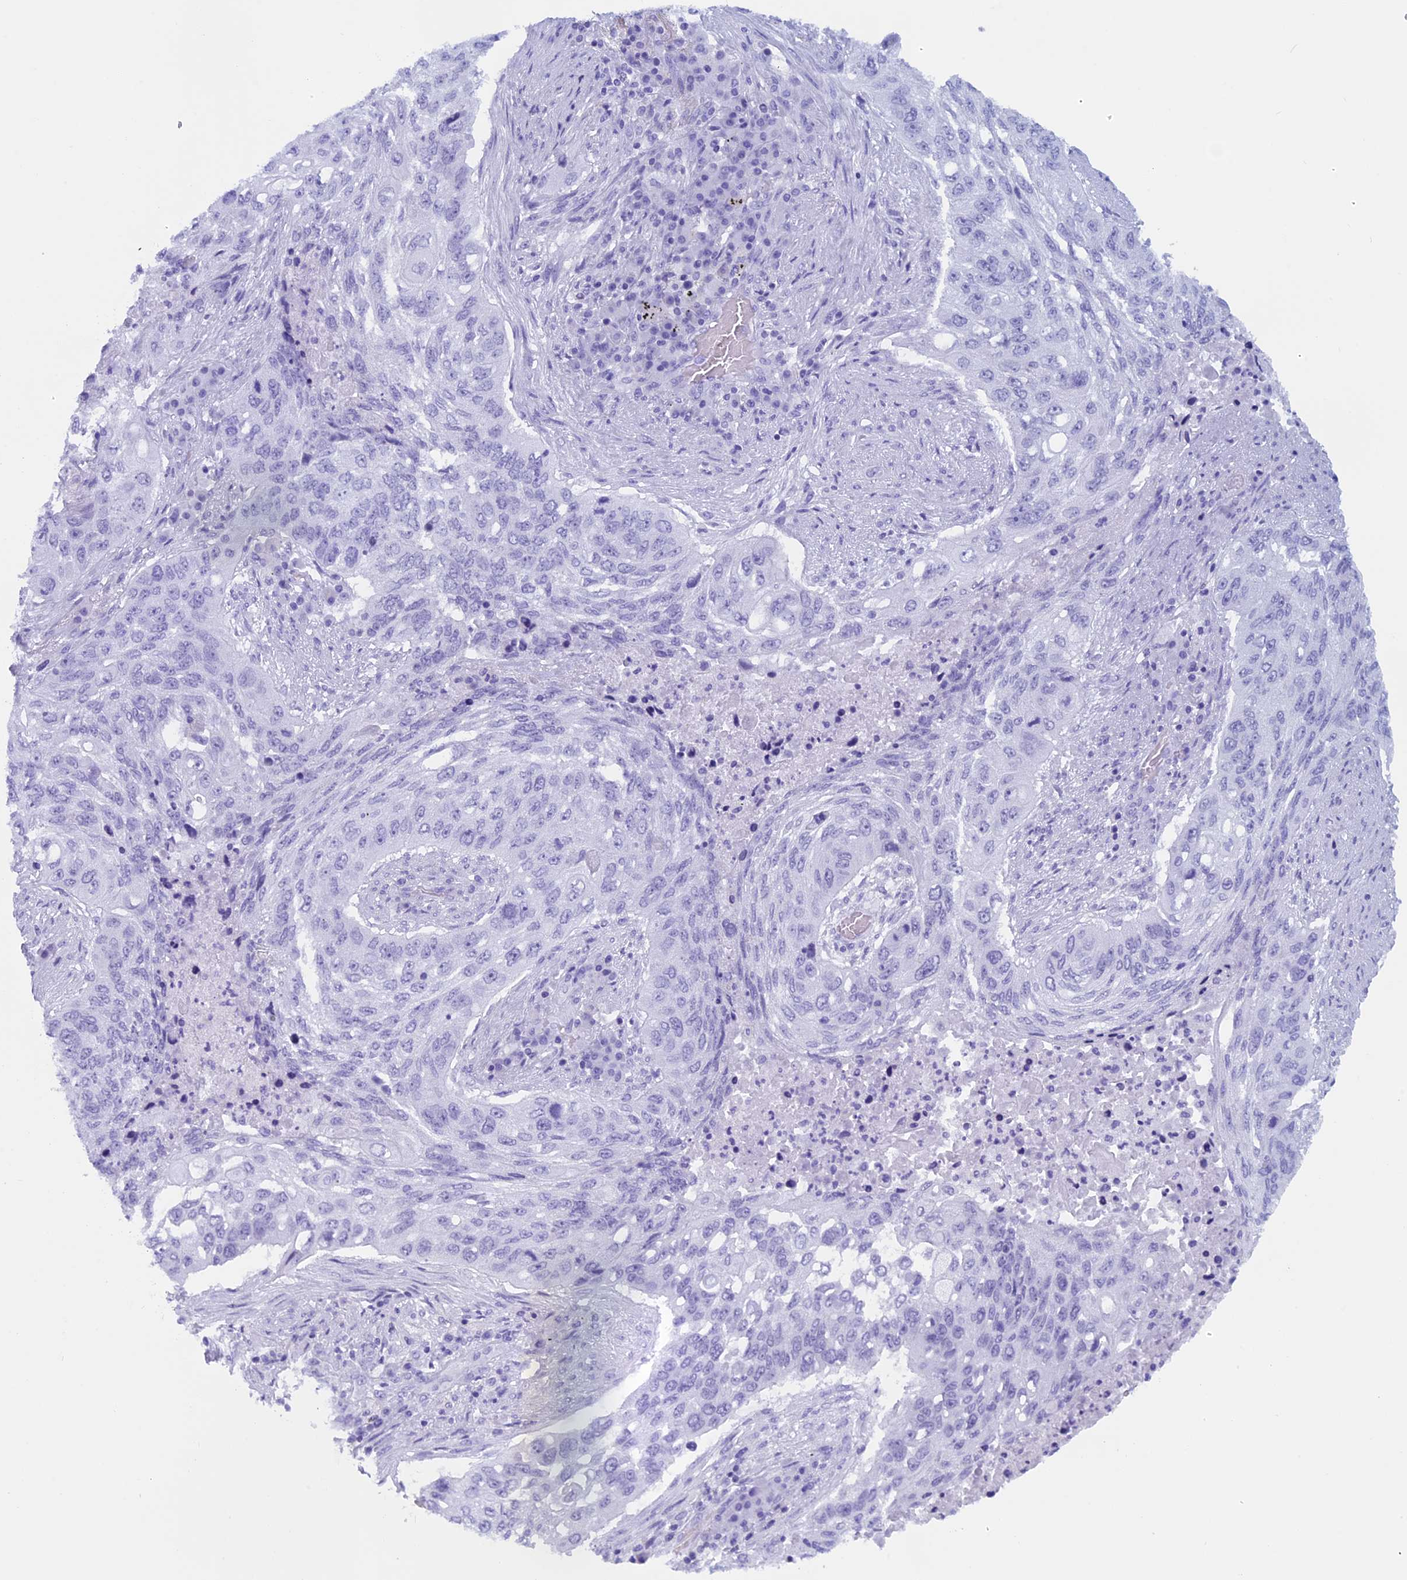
{"staining": {"intensity": "negative", "quantity": "none", "location": "none"}, "tissue": "lung cancer", "cell_type": "Tumor cells", "image_type": "cancer", "snomed": [{"axis": "morphology", "description": "Squamous cell carcinoma, NOS"}, {"axis": "topography", "description": "Lung"}], "caption": "Photomicrograph shows no protein positivity in tumor cells of squamous cell carcinoma (lung) tissue. Nuclei are stained in blue.", "gene": "FAM169A", "patient": {"sex": "female", "age": 63}}